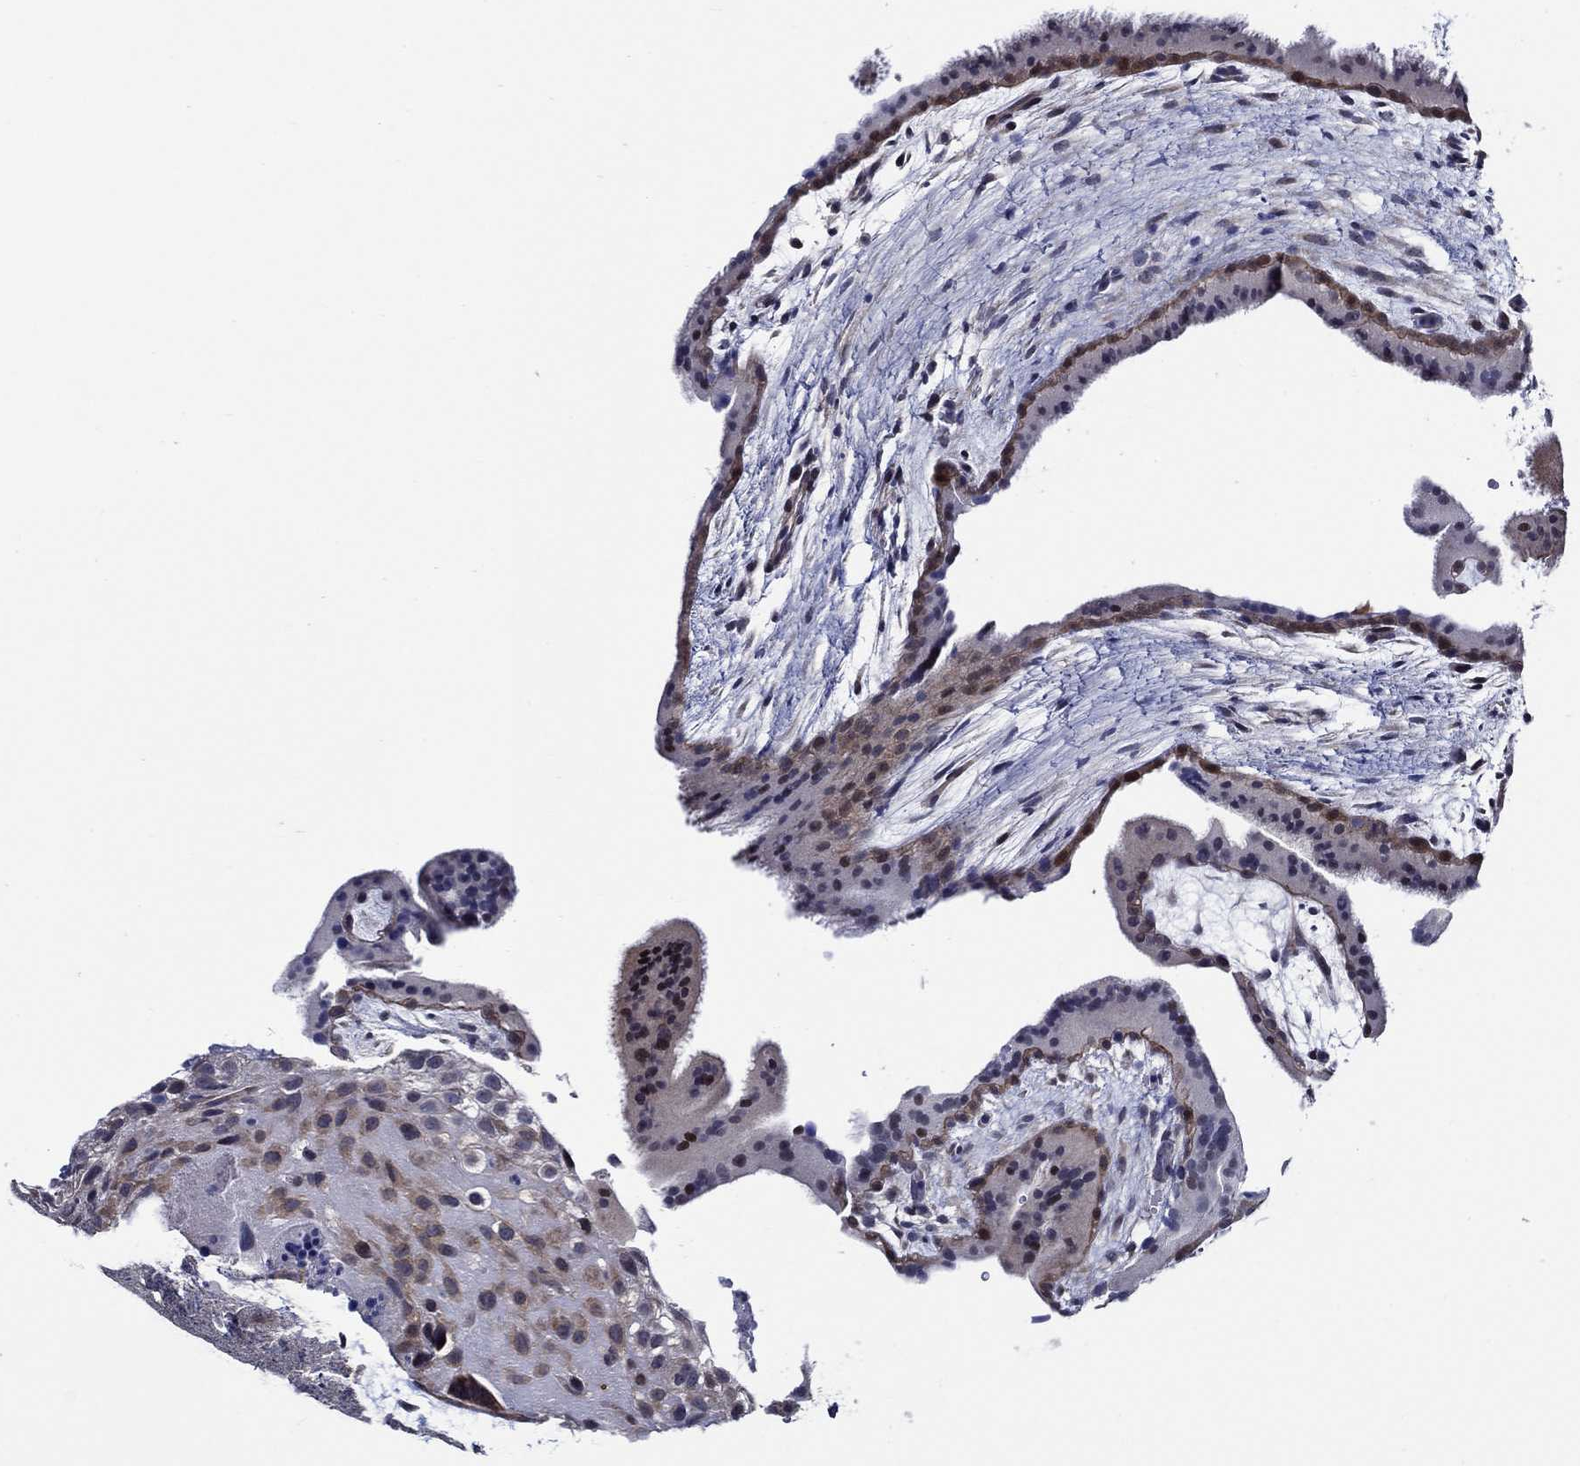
{"staining": {"intensity": "strong", "quantity": "<25%", "location": "nuclear"}, "tissue": "placenta", "cell_type": "Decidual cells", "image_type": "normal", "snomed": [{"axis": "morphology", "description": "Normal tissue, NOS"}, {"axis": "topography", "description": "Placenta"}], "caption": "Decidual cells reveal medium levels of strong nuclear staining in approximately <25% of cells in normal placenta.", "gene": "C8orf48", "patient": {"sex": "female", "age": 19}}